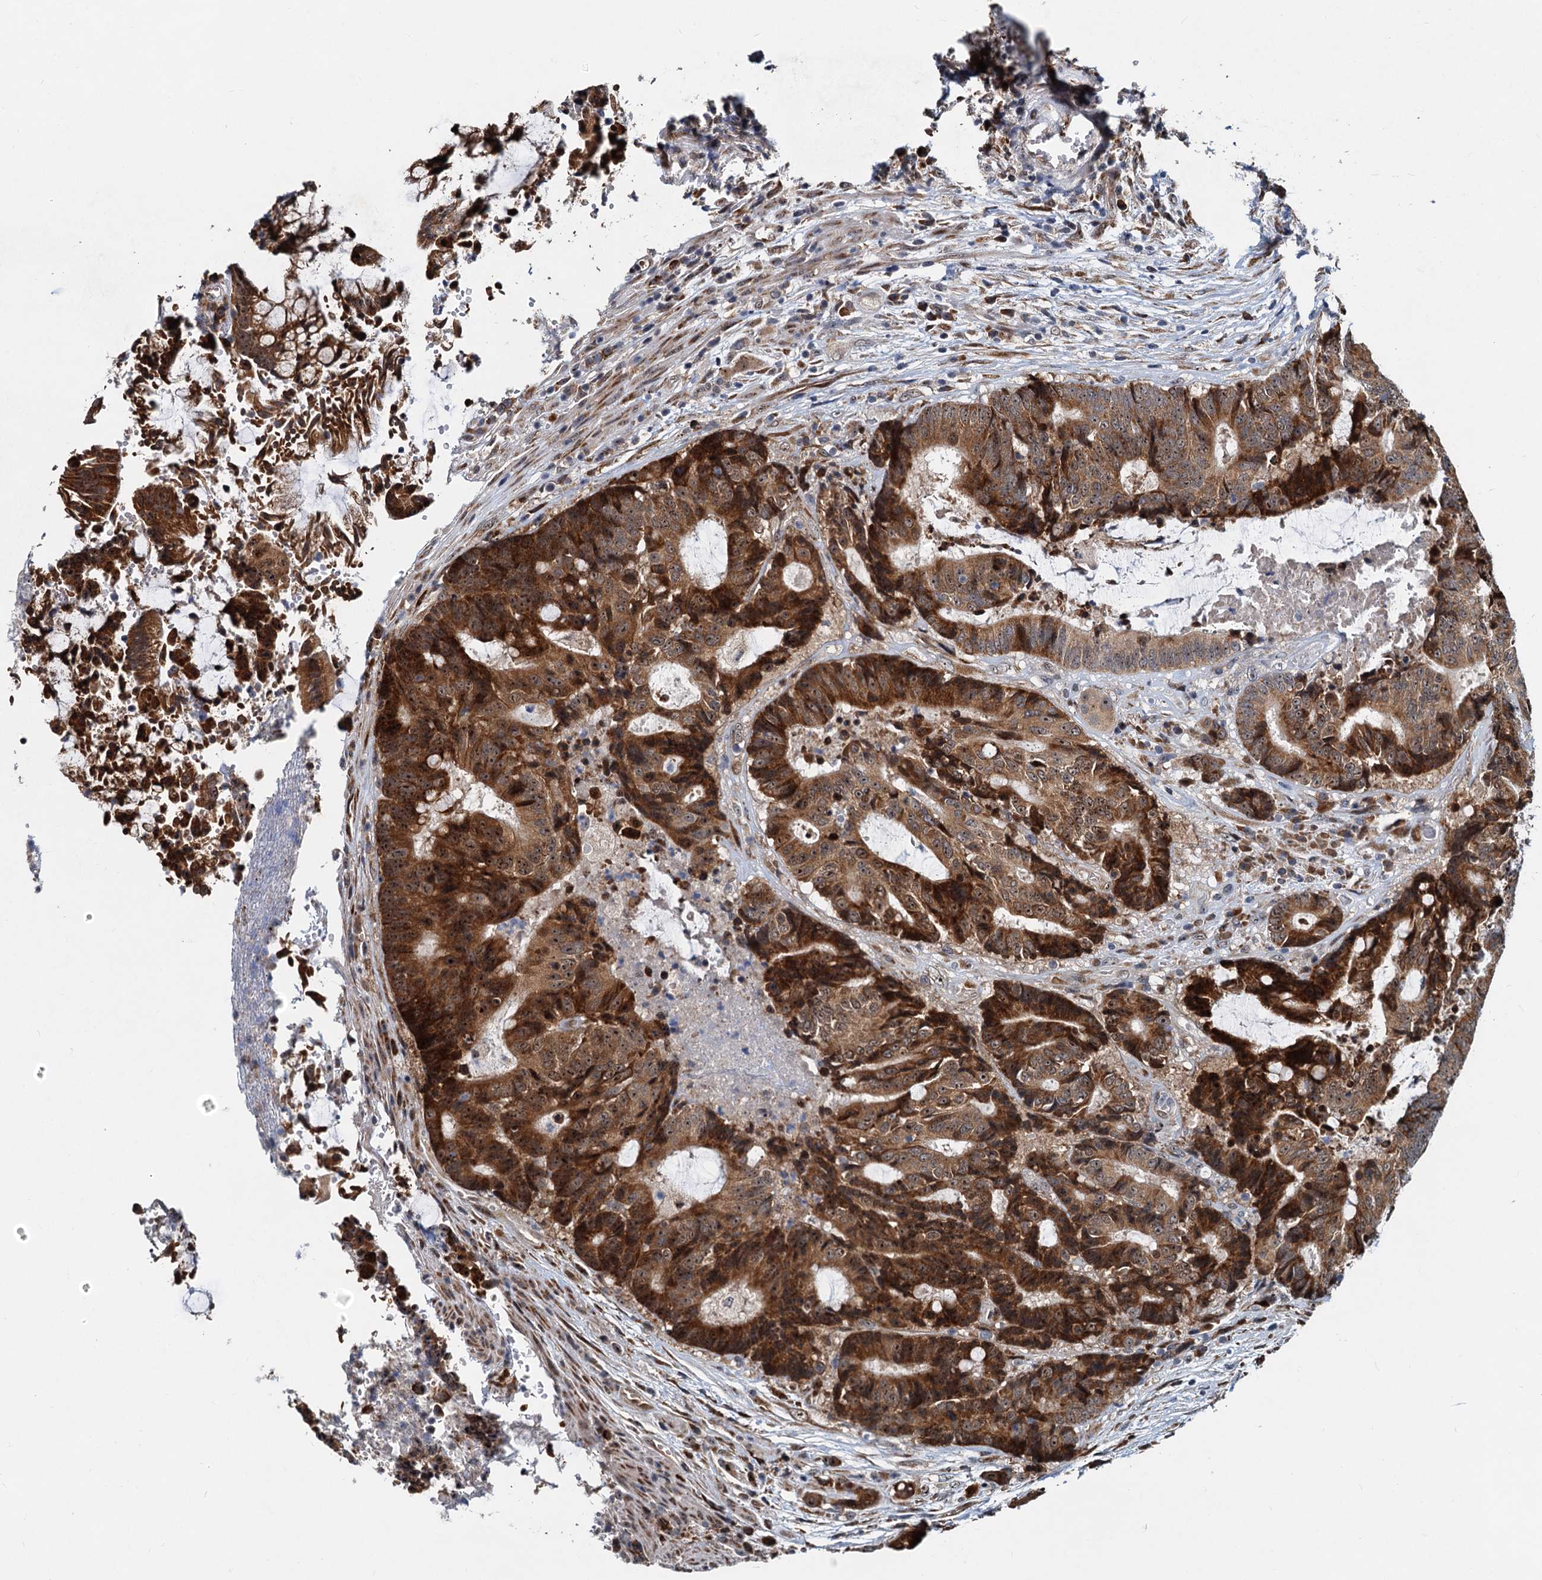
{"staining": {"intensity": "strong", "quantity": ">75%", "location": "cytoplasmic/membranous,nuclear"}, "tissue": "colorectal cancer", "cell_type": "Tumor cells", "image_type": "cancer", "snomed": [{"axis": "morphology", "description": "Adenocarcinoma, NOS"}, {"axis": "topography", "description": "Rectum"}], "caption": "High-magnification brightfield microscopy of colorectal adenocarcinoma stained with DAB (3,3'-diaminobenzidine) (brown) and counterstained with hematoxylin (blue). tumor cells exhibit strong cytoplasmic/membranous and nuclear expression is identified in about>75% of cells.", "gene": "DNAJC21", "patient": {"sex": "male", "age": 69}}